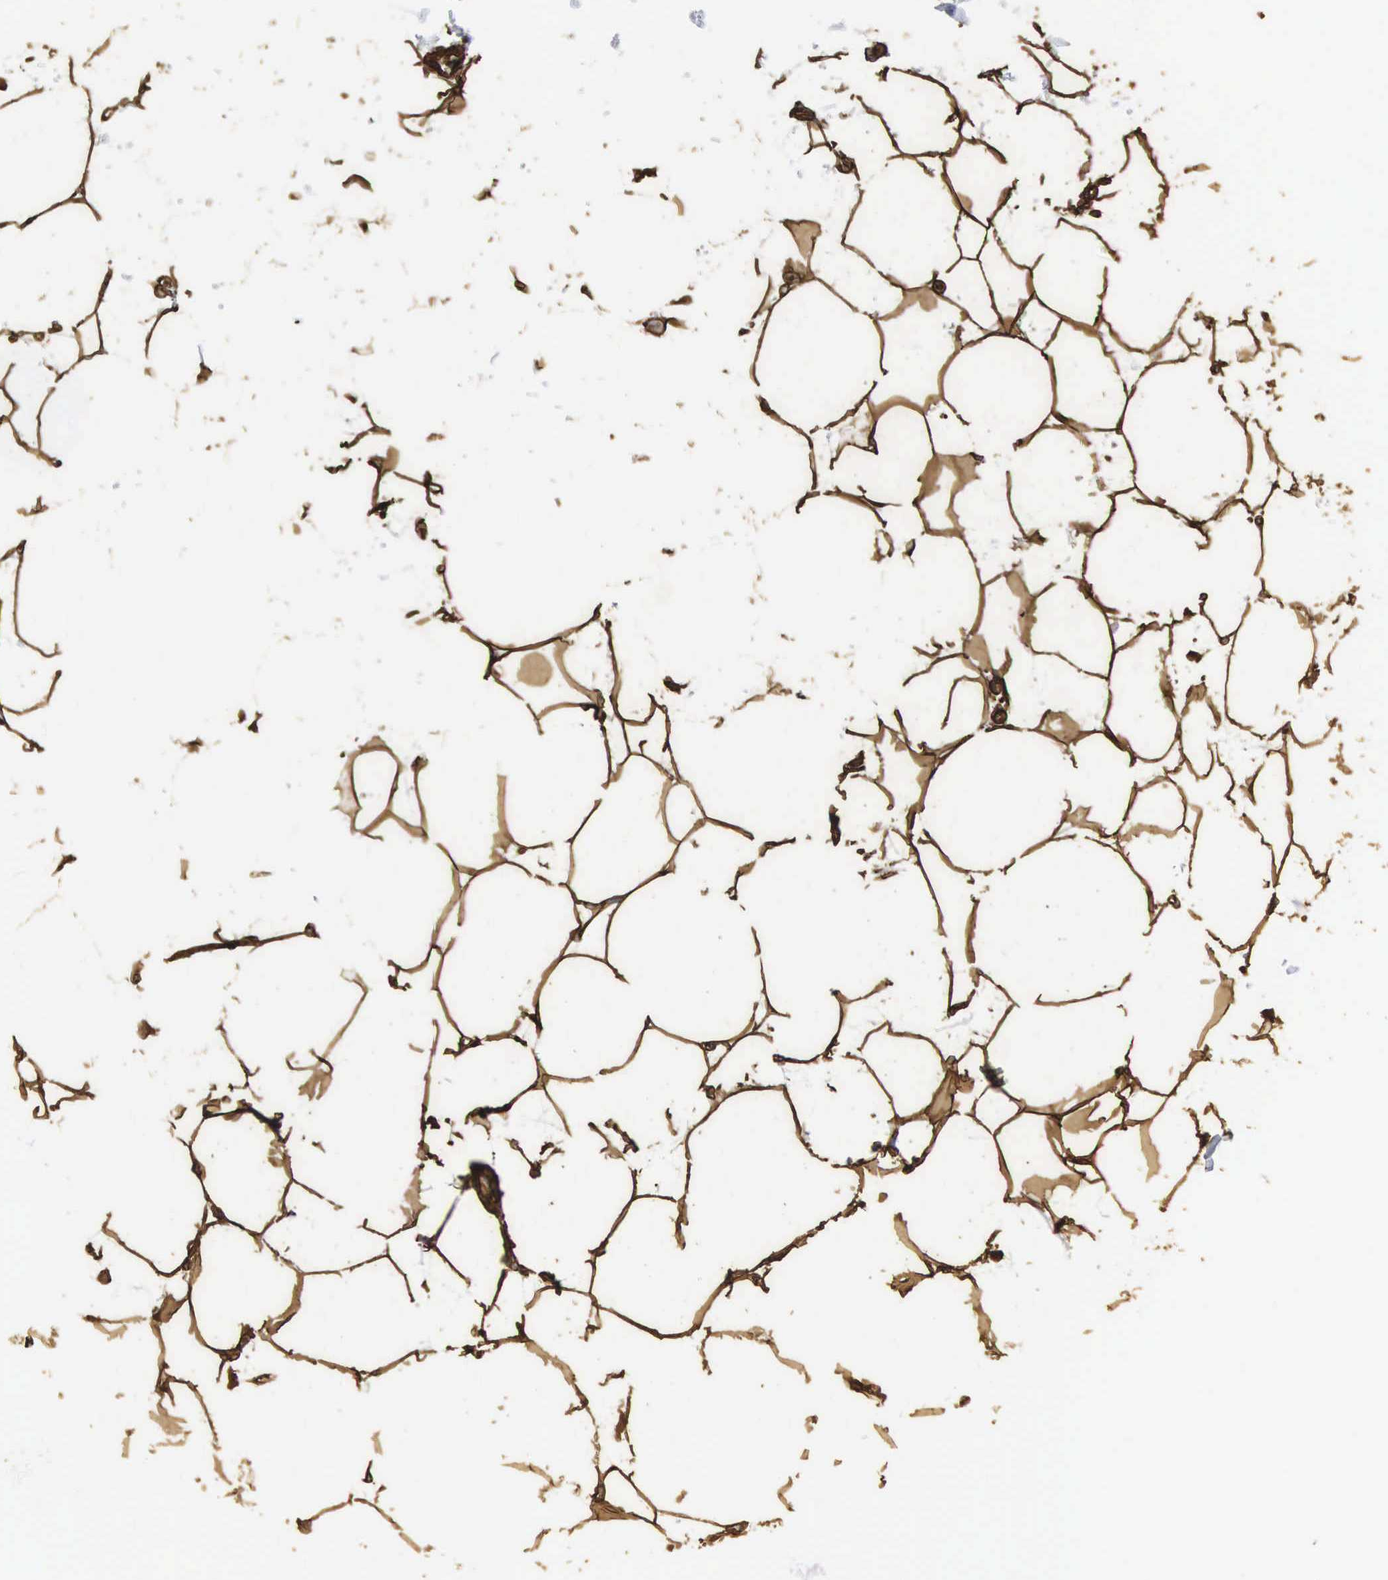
{"staining": {"intensity": "strong", "quantity": ">75%", "location": "cytoplasmic/membranous,nuclear"}, "tissue": "adipose tissue", "cell_type": "Adipocytes", "image_type": "normal", "snomed": [{"axis": "morphology", "description": "Normal tissue, NOS"}, {"axis": "topography", "description": "Breast"}], "caption": "Strong cytoplasmic/membranous,nuclear protein expression is present in approximately >75% of adipocytes in adipose tissue.", "gene": "VIM", "patient": {"sex": "female", "age": 45}}